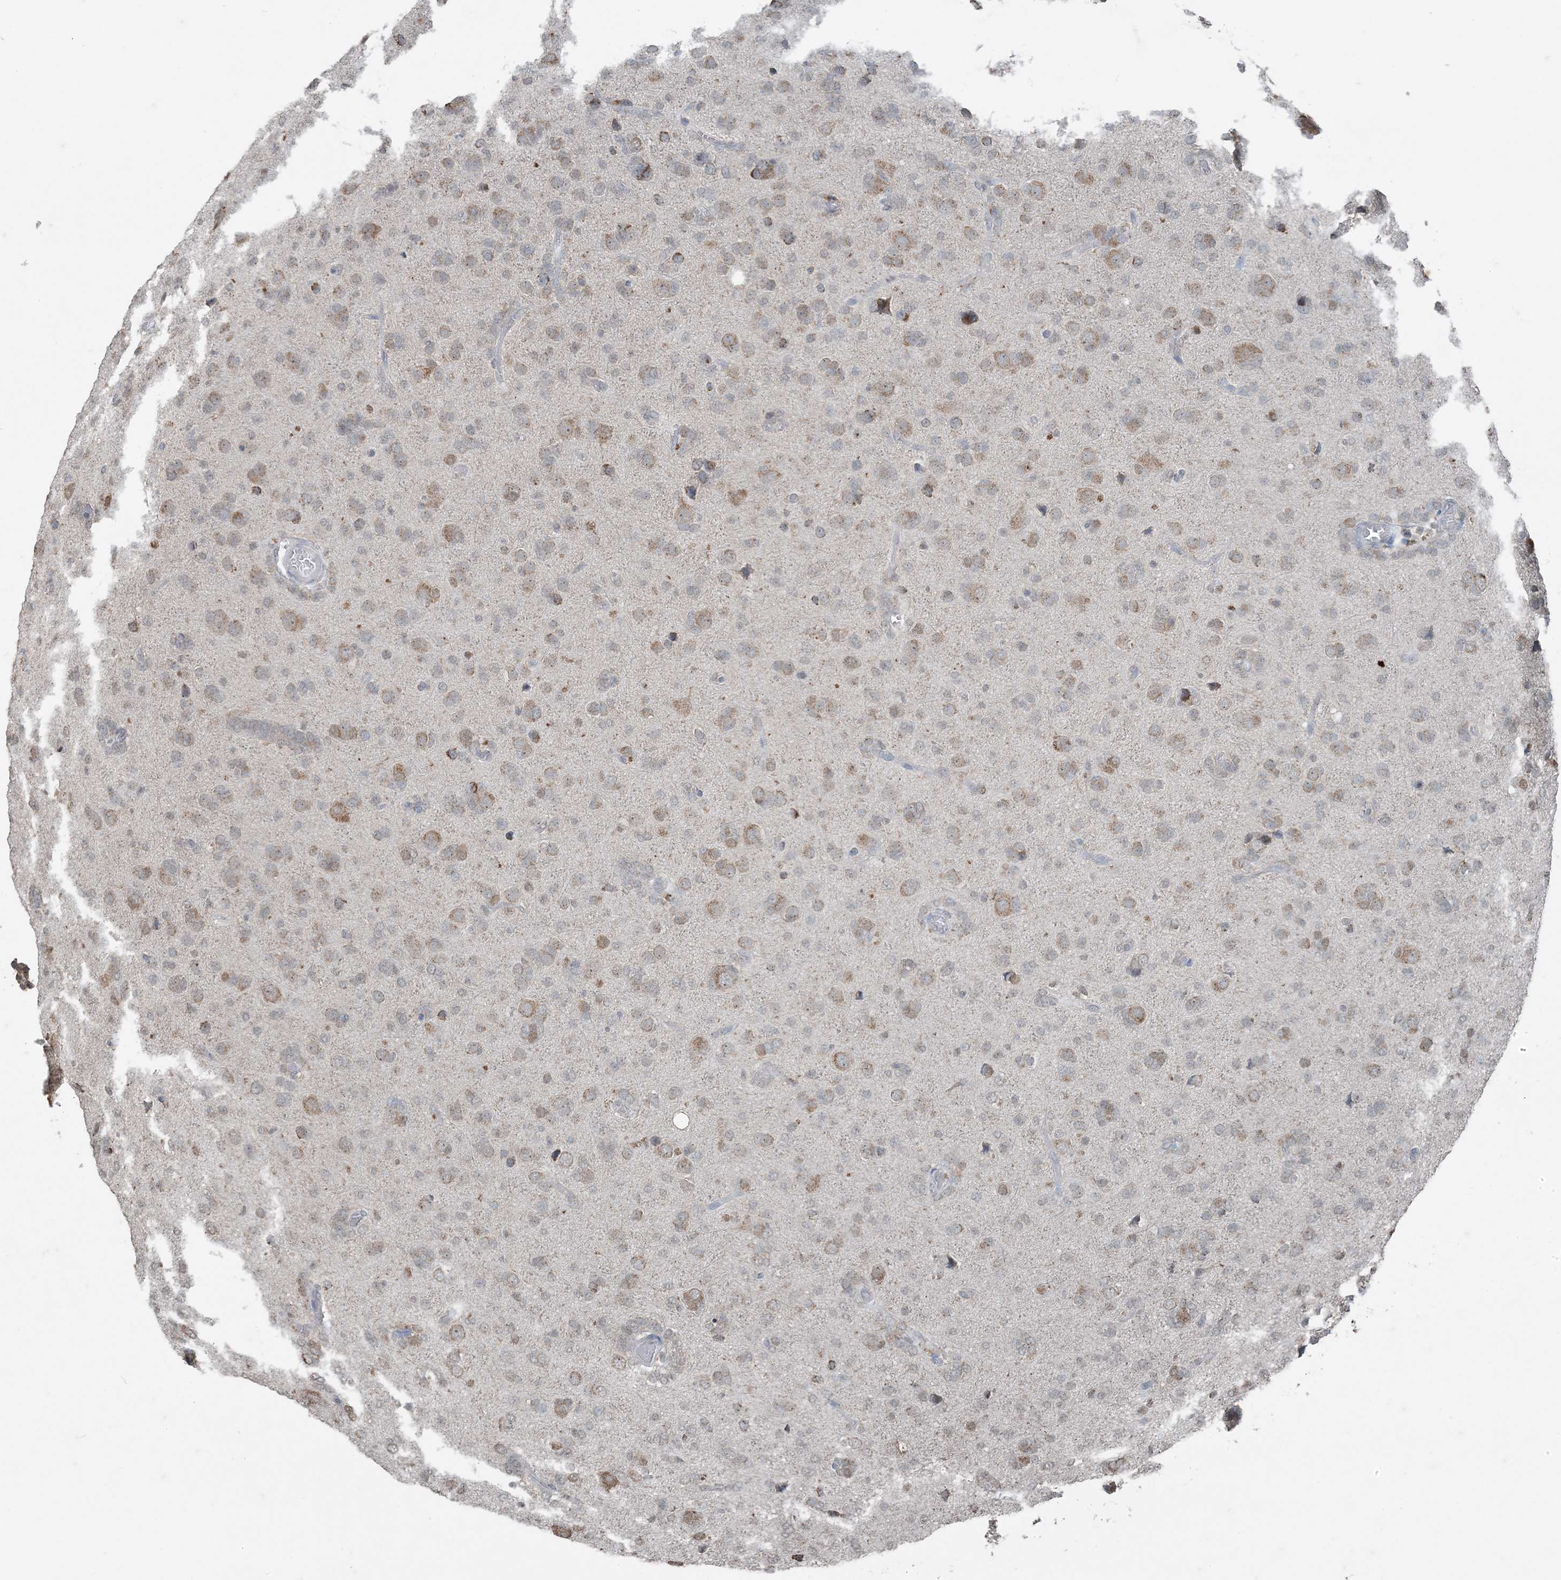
{"staining": {"intensity": "weak", "quantity": "25%-75%", "location": "cytoplasmic/membranous"}, "tissue": "glioma", "cell_type": "Tumor cells", "image_type": "cancer", "snomed": [{"axis": "morphology", "description": "Glioma, malignant, High grade"}, {"axis": "topography", "description": "Brain"}], "caption": "Human glioma stained for a protein (brown) displays weak cytoplasmic/membranous positive staining in approximately 25%-75% of tumor cells.", "gene": "GNL1", "patient": {"sex": "female", "age": 59}}